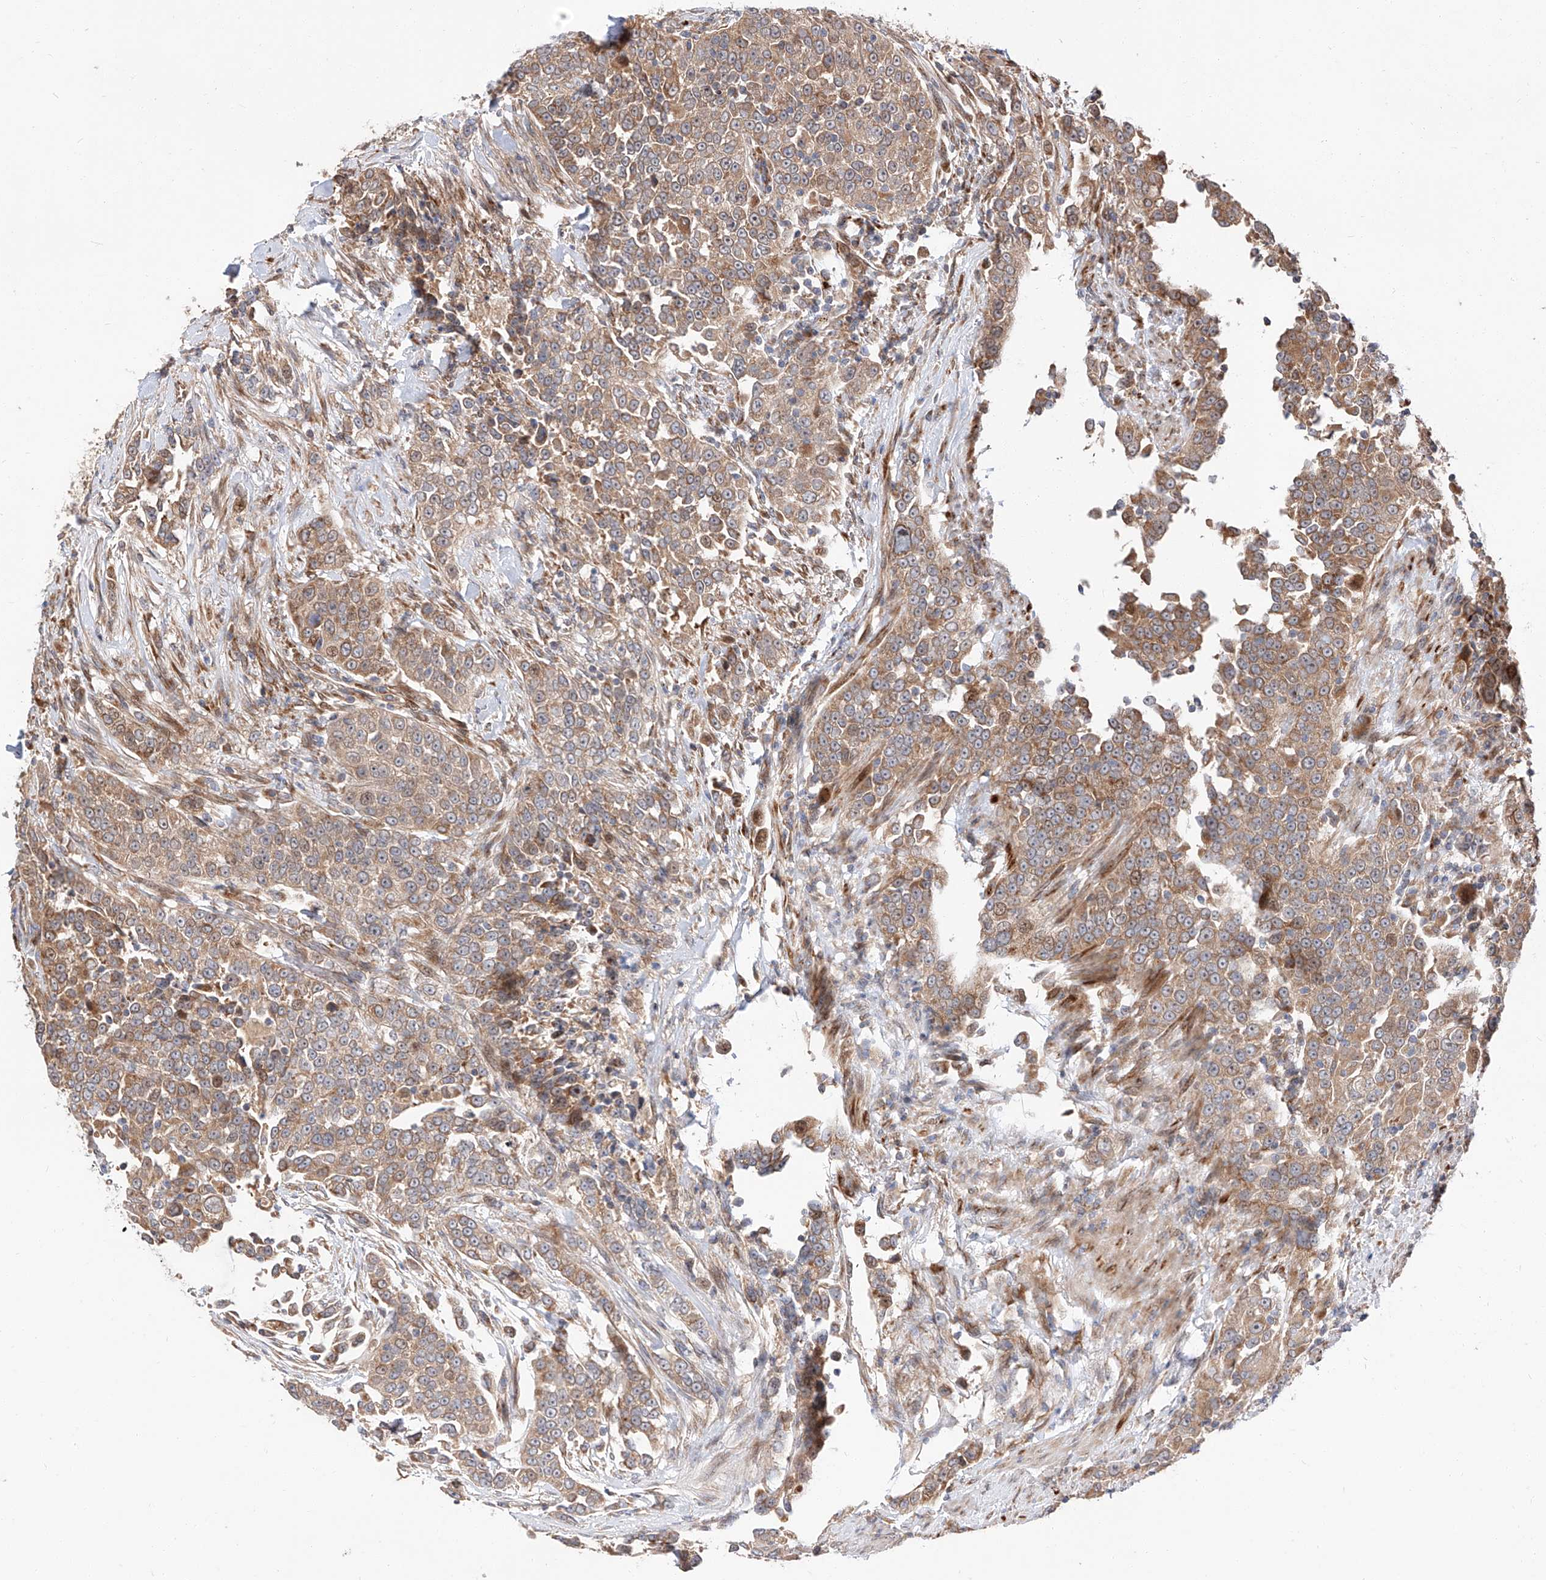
{"staining": {"intensity": "moderate", "quantity": ">75%", "location": "cytoplasmic/membranous"}, "tissue": "urothelial cancer", "cell_type": "Tumor cells", "image_type": "cancer", "snomed": [{"axis": "morphology", "description": "Urothelial carcinoma, High grade"}, {"axis": "topography", "description": "Urinary bladder"}], "caption": "The photomicrograph demonstrates a brown stain indicating the presence of a protein in the cytoplasmic/membranous of tumor cells in urothelial carcinoma (high-grade).", "gene": "DIRAS3", "patient": {"sex": "female", "age": 80}}